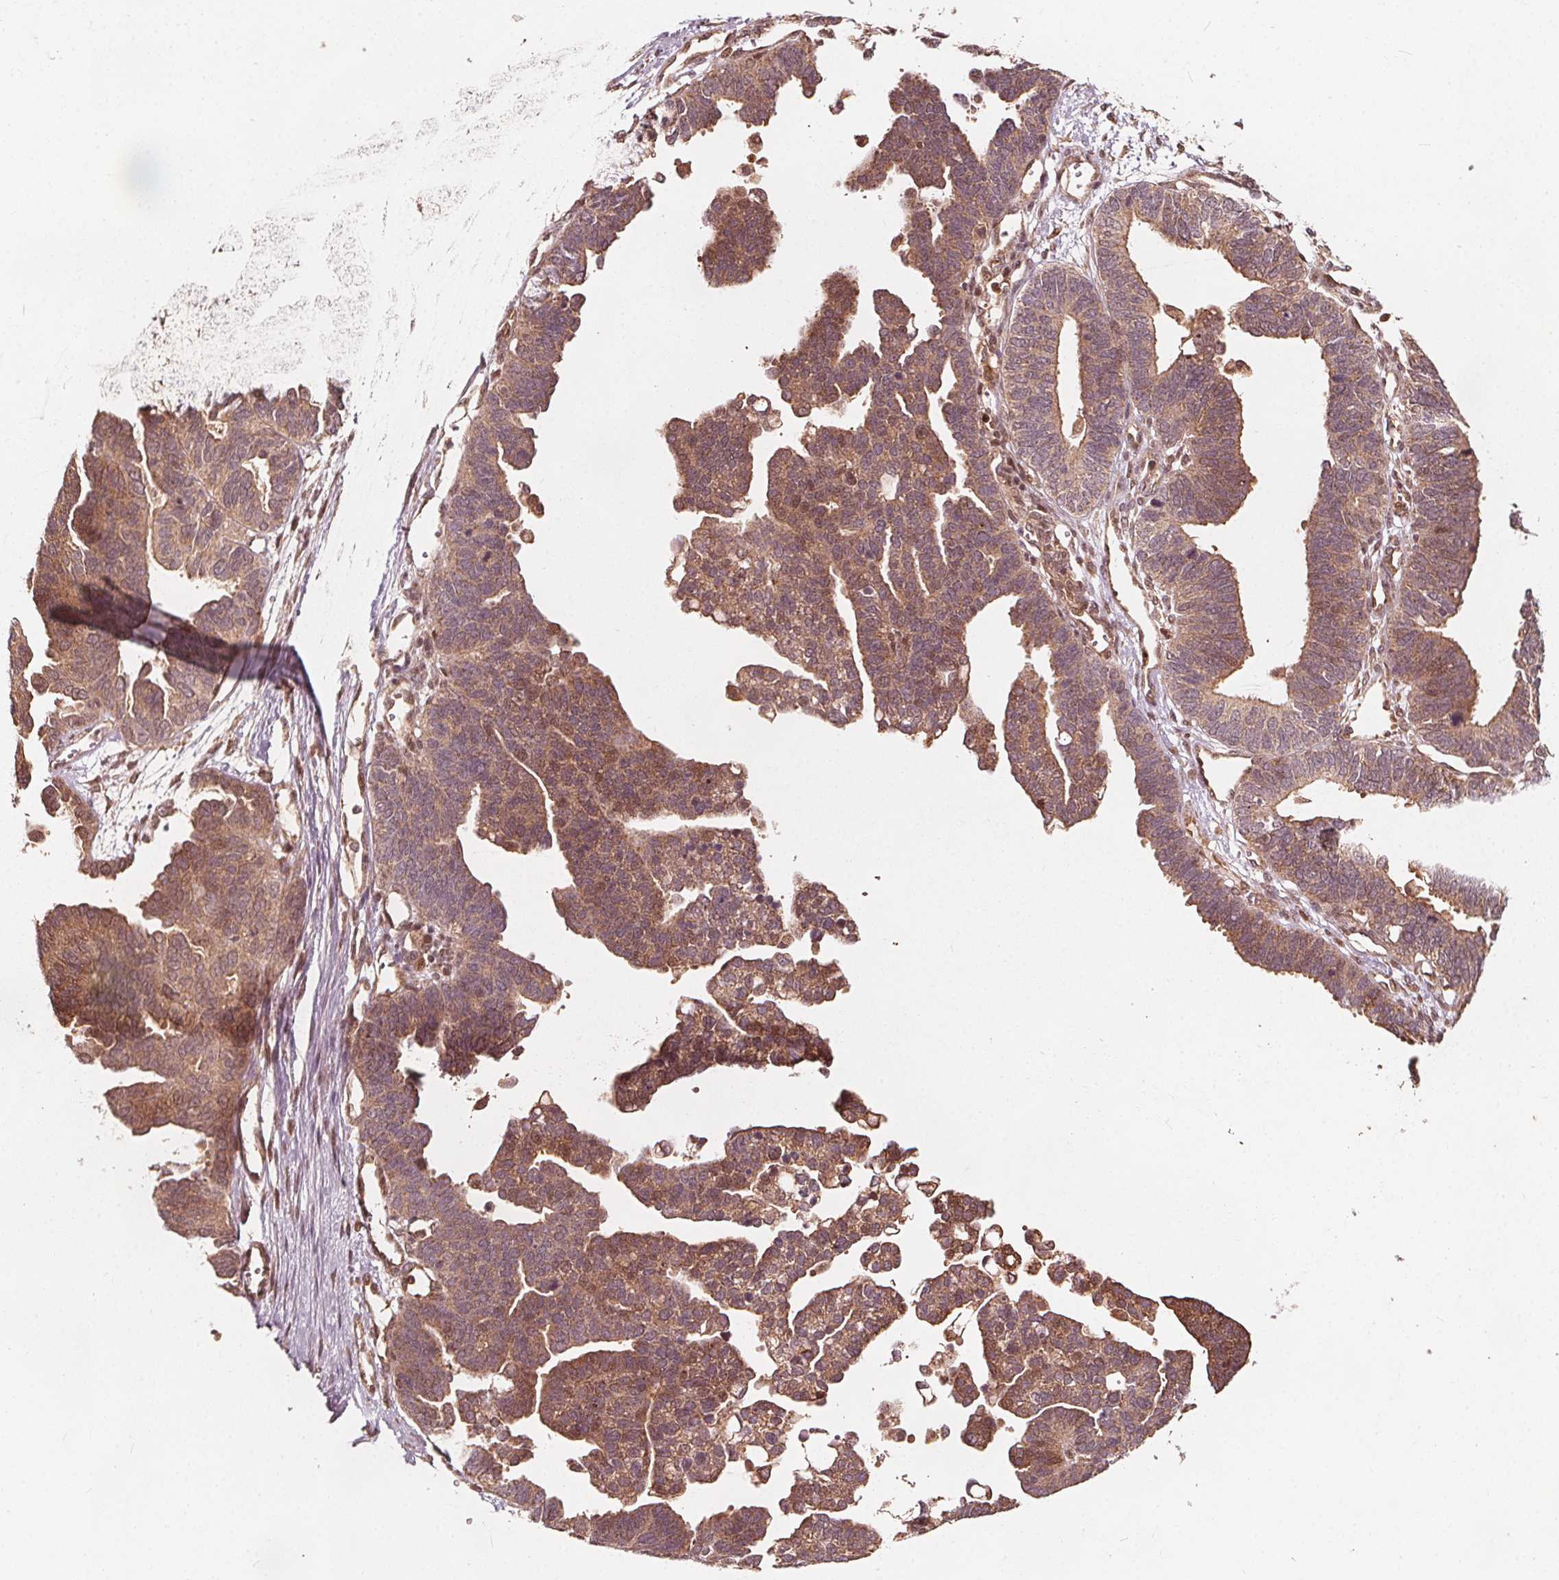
{"staining": {"intensity": "moderate", "quantity": ">75%", "location": "cytoplasmic/membranous"}, "tissue": "ovarian cancer", "cell_type": "Tumor cells", "image_type": "cancer", "snomed": [{"axis": "morphology", "description": "Cystadenocarcinoma, serous, NOS"}, {"axis": "topography", "description": "Ovary"}], "caption": "DAB (3,3'-diaminobenzidine) immunohistochemical staining of human ovarian serous cystadenocarcinoma shows moderate cytoplasmic/membranous protein staining in approximately >75% of tumor cells.", "gene": "AIP", "patient": {"sex": "female", "age": 51}}